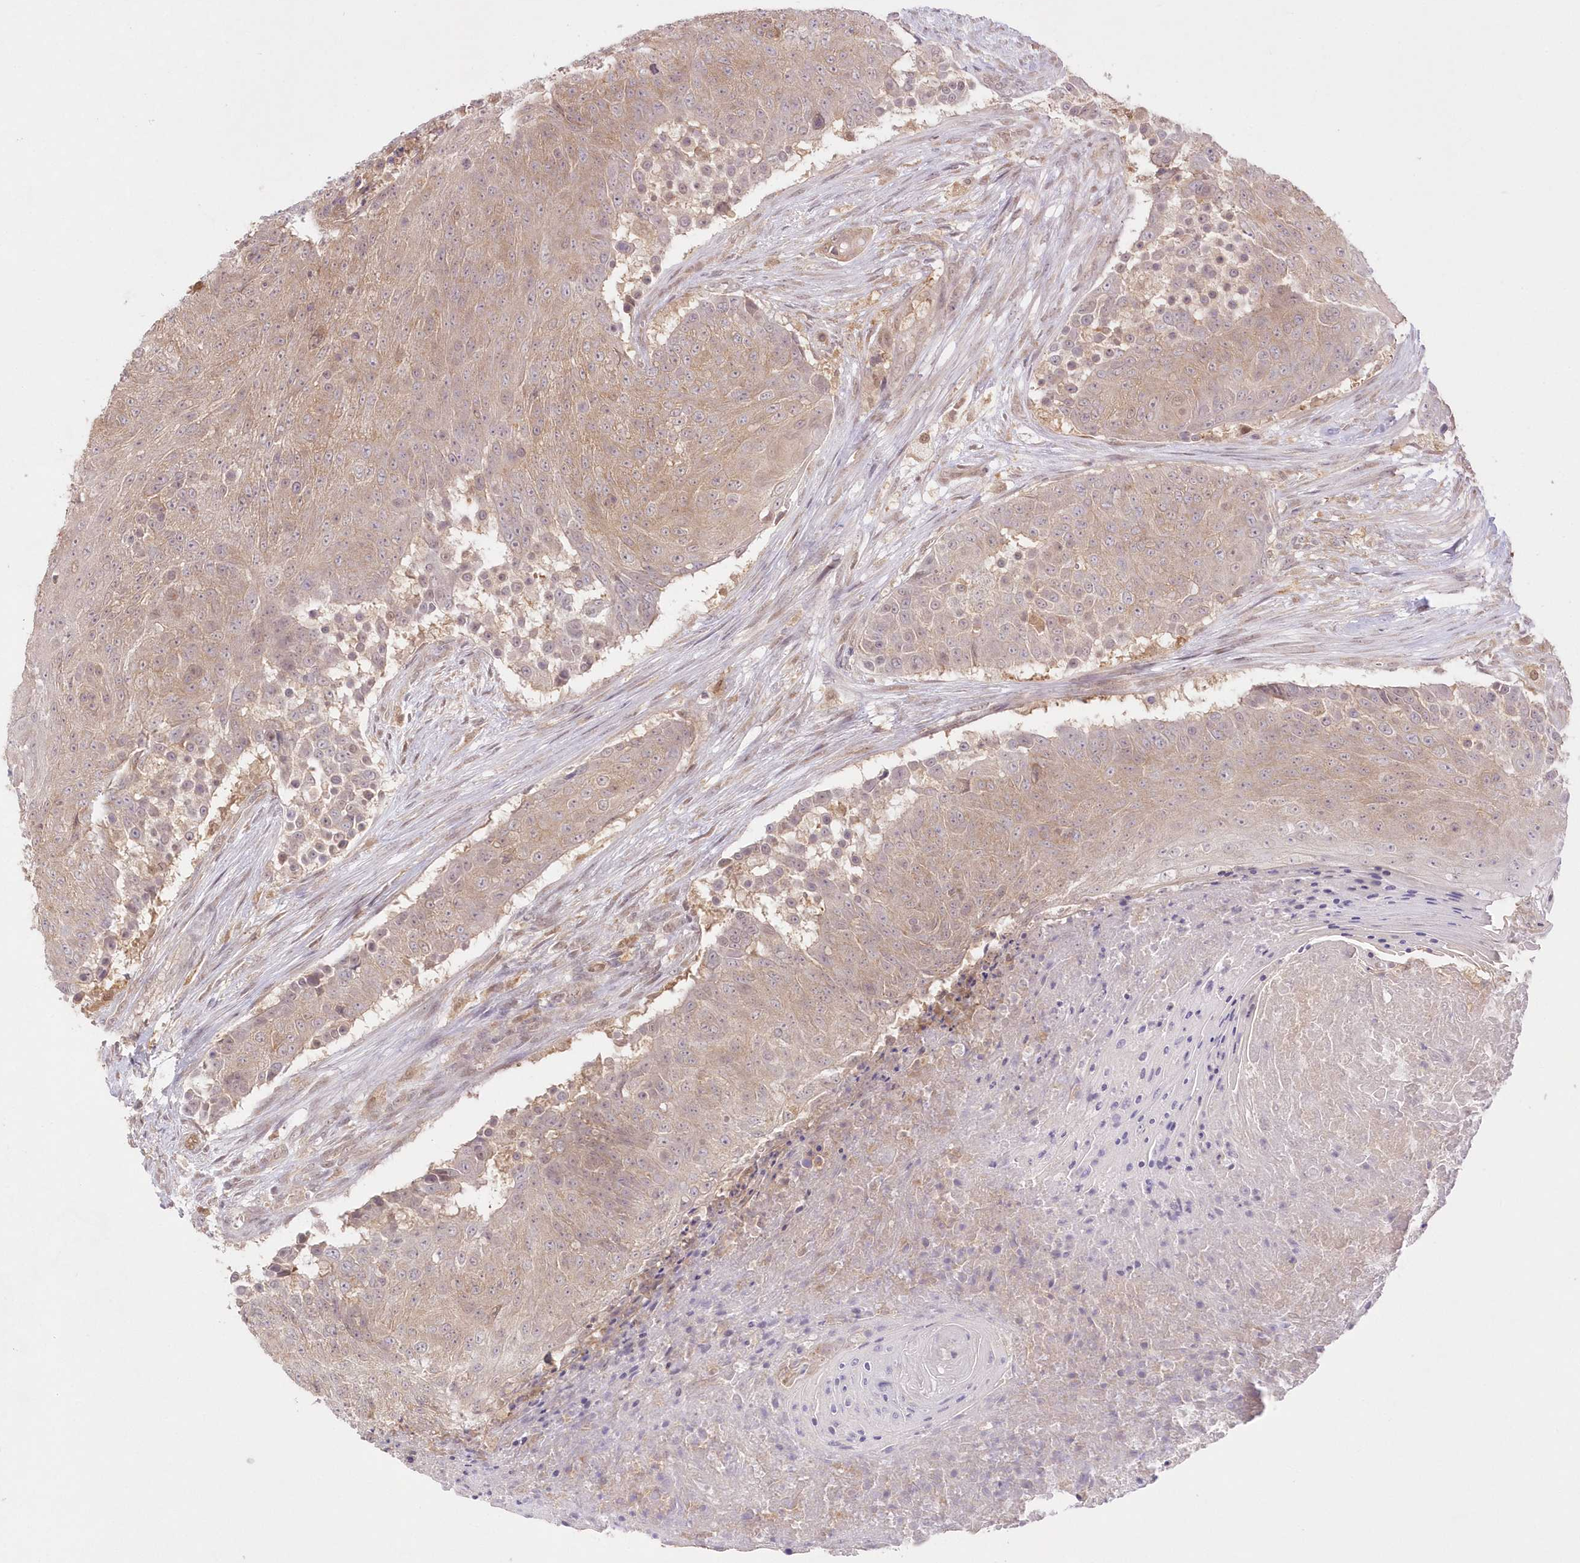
{"staining": {"intensity": "weak", "quantity": ">75%", "location": "cytoplasmic/membranous"}, "tissue": "urothelial cancer", "cell_type": "Tumor cells", "image_type": "cancer", "snomed": [{"axis": "morphology", "description": "Urothelial carcinoma, High grade"}, {"axis": "topography", "description": "Urinary bladder"}], "caption": "Immunohistochemical staining of human urothelial cancer reveals low levels of weak cytoplasmic/membranous protein expression in approximately >75% of tumor cells.", "gene": "RNPEP", "patient": {"sex": "female", "age": 63}}